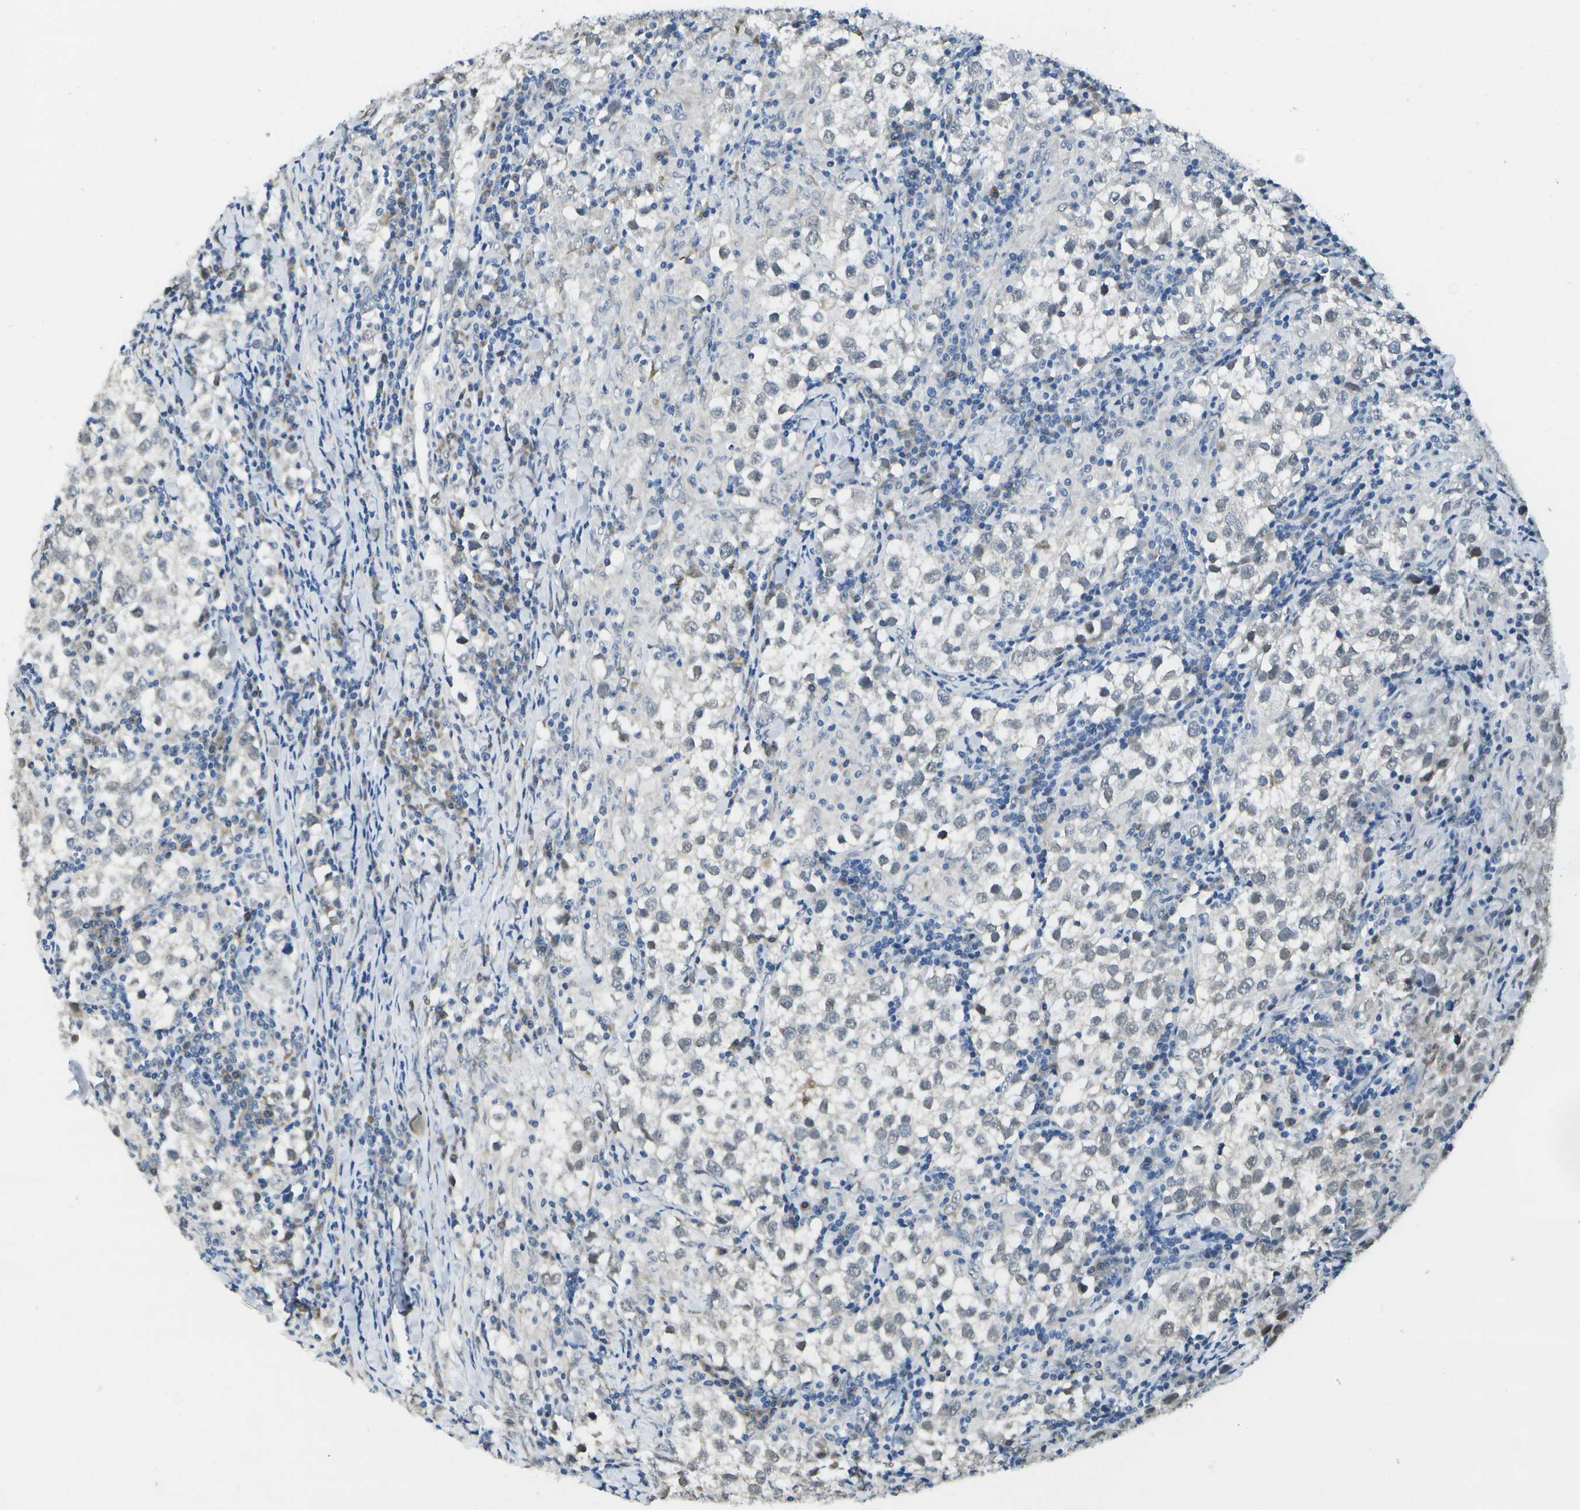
{"staining": {"intensity": "weak", "quantity": "25%-75%", "location": "nuclear"}, "tissue": "testis cancer", "cell_type": "Tumor cells", "image_type": "cancer", "snomed": [{"axis": "morphology", "description": "Seminoma, NOS"}, {"axis": "morphology", "description": "Carcinoma, Embryonal, NOS"}, {"axis": "topography", "description": "Testis"}], "caption": "This histopathology image displays immunohistochemistry staining of testis cancer, with low weak nuclear staining in about 25%-75% of tumor cells.", "gene": "DSE", "patient": {"sex": "male", "age": 36}}